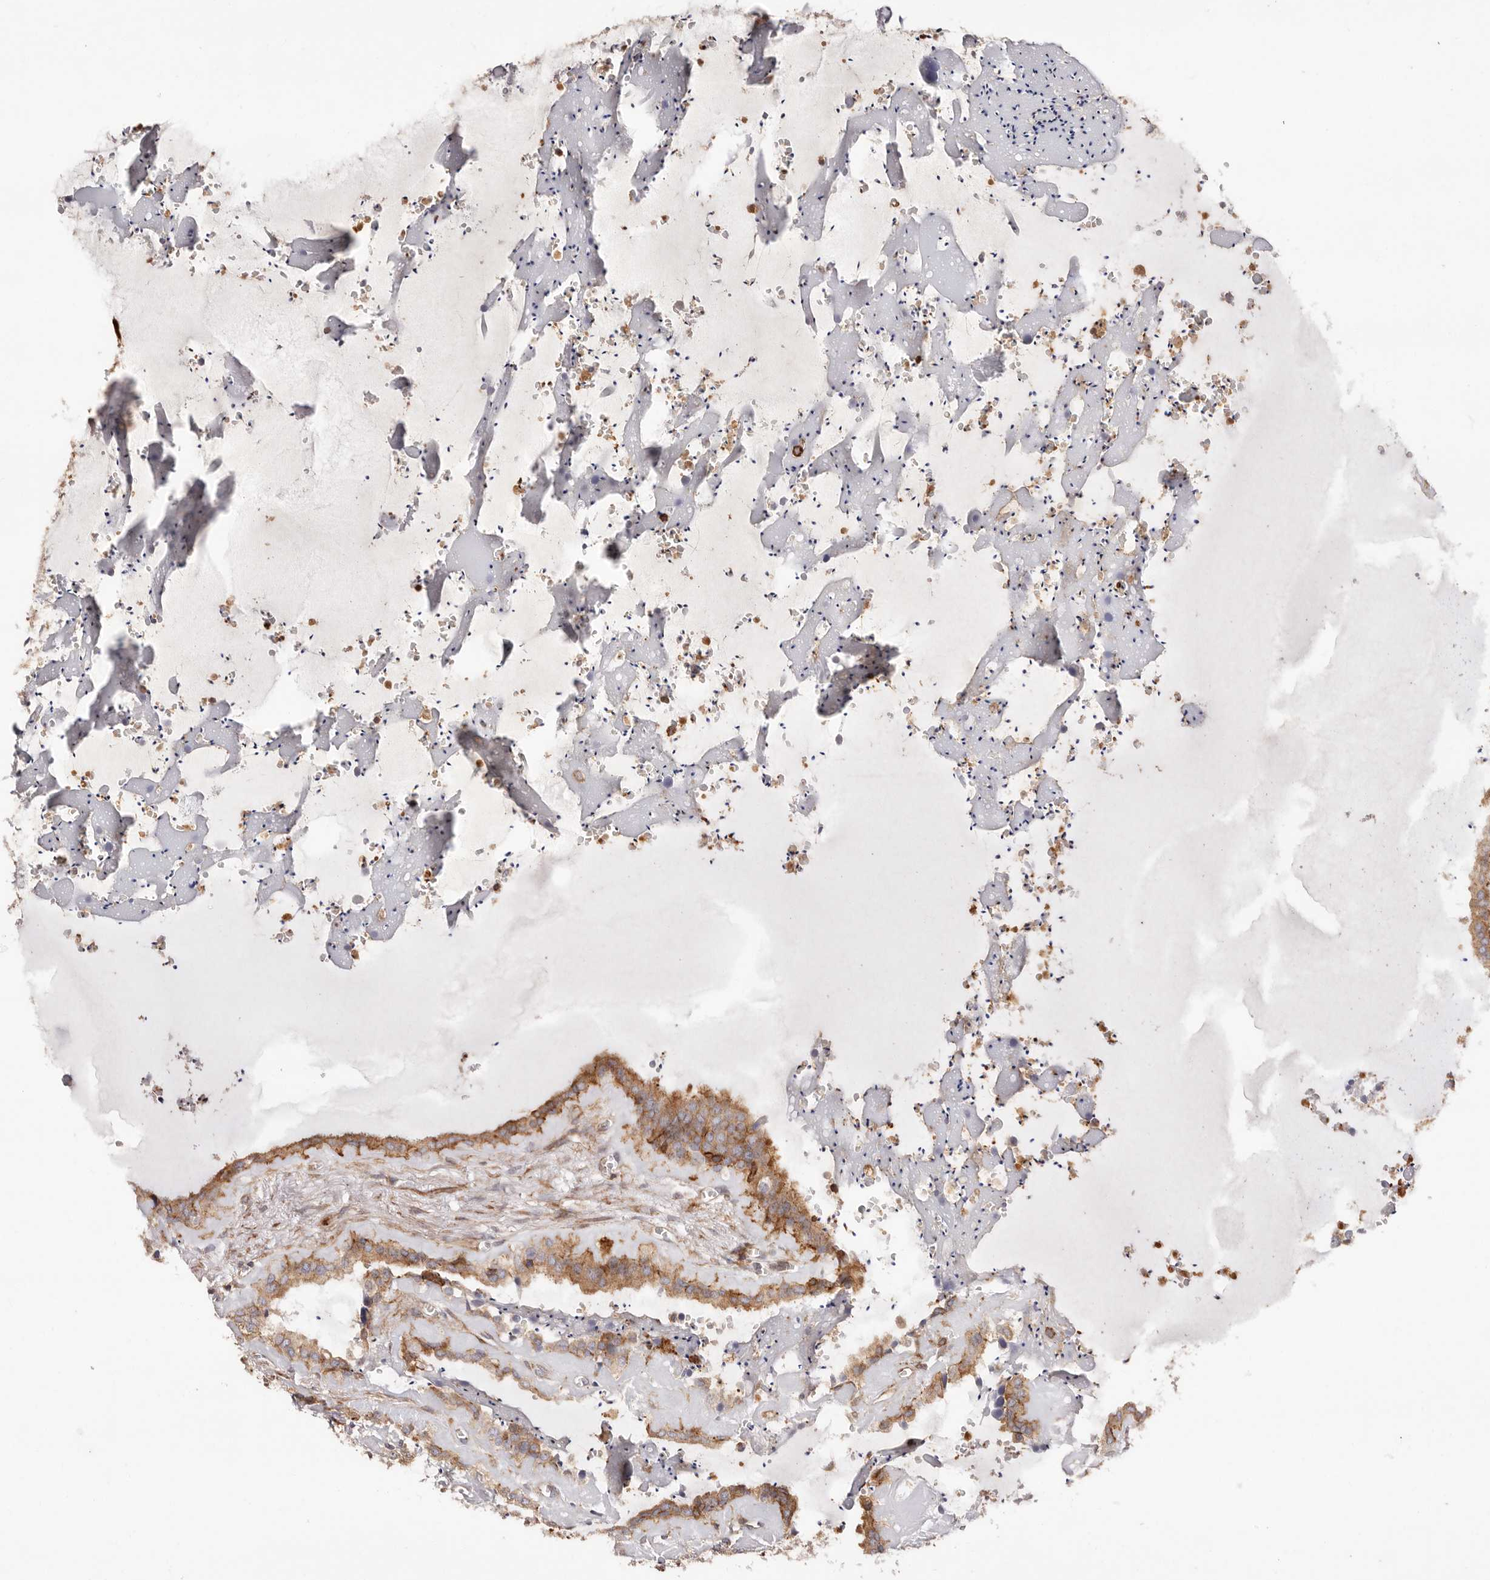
{"staining": {"intensity": "moderate", "quantity": ">75%", "location": "cytoplasmic/membranous"}, "tissue": "seminal vesicle", "cell_type": "Glandular cells", "image_type": "normal", "snomed": [{"axis": "morphology", "description": "Normal tissue, NOS"}, {"axis": "topography", "description": "Prostate"}, {"axis": "topography", "description": "Seminal veicle"}], "caption": "This photomicrograph exhibits unremarkable seminal vesicle stained with immunohistochemistry (IHC) to label a protein in brown. The cytoplasmic/membranous of glandular cells show moderate positivity for the protein. Nuclei are counter-stained blue.", "gene": "PTPN22", "patient": {"sex": "male", "age": 59}}